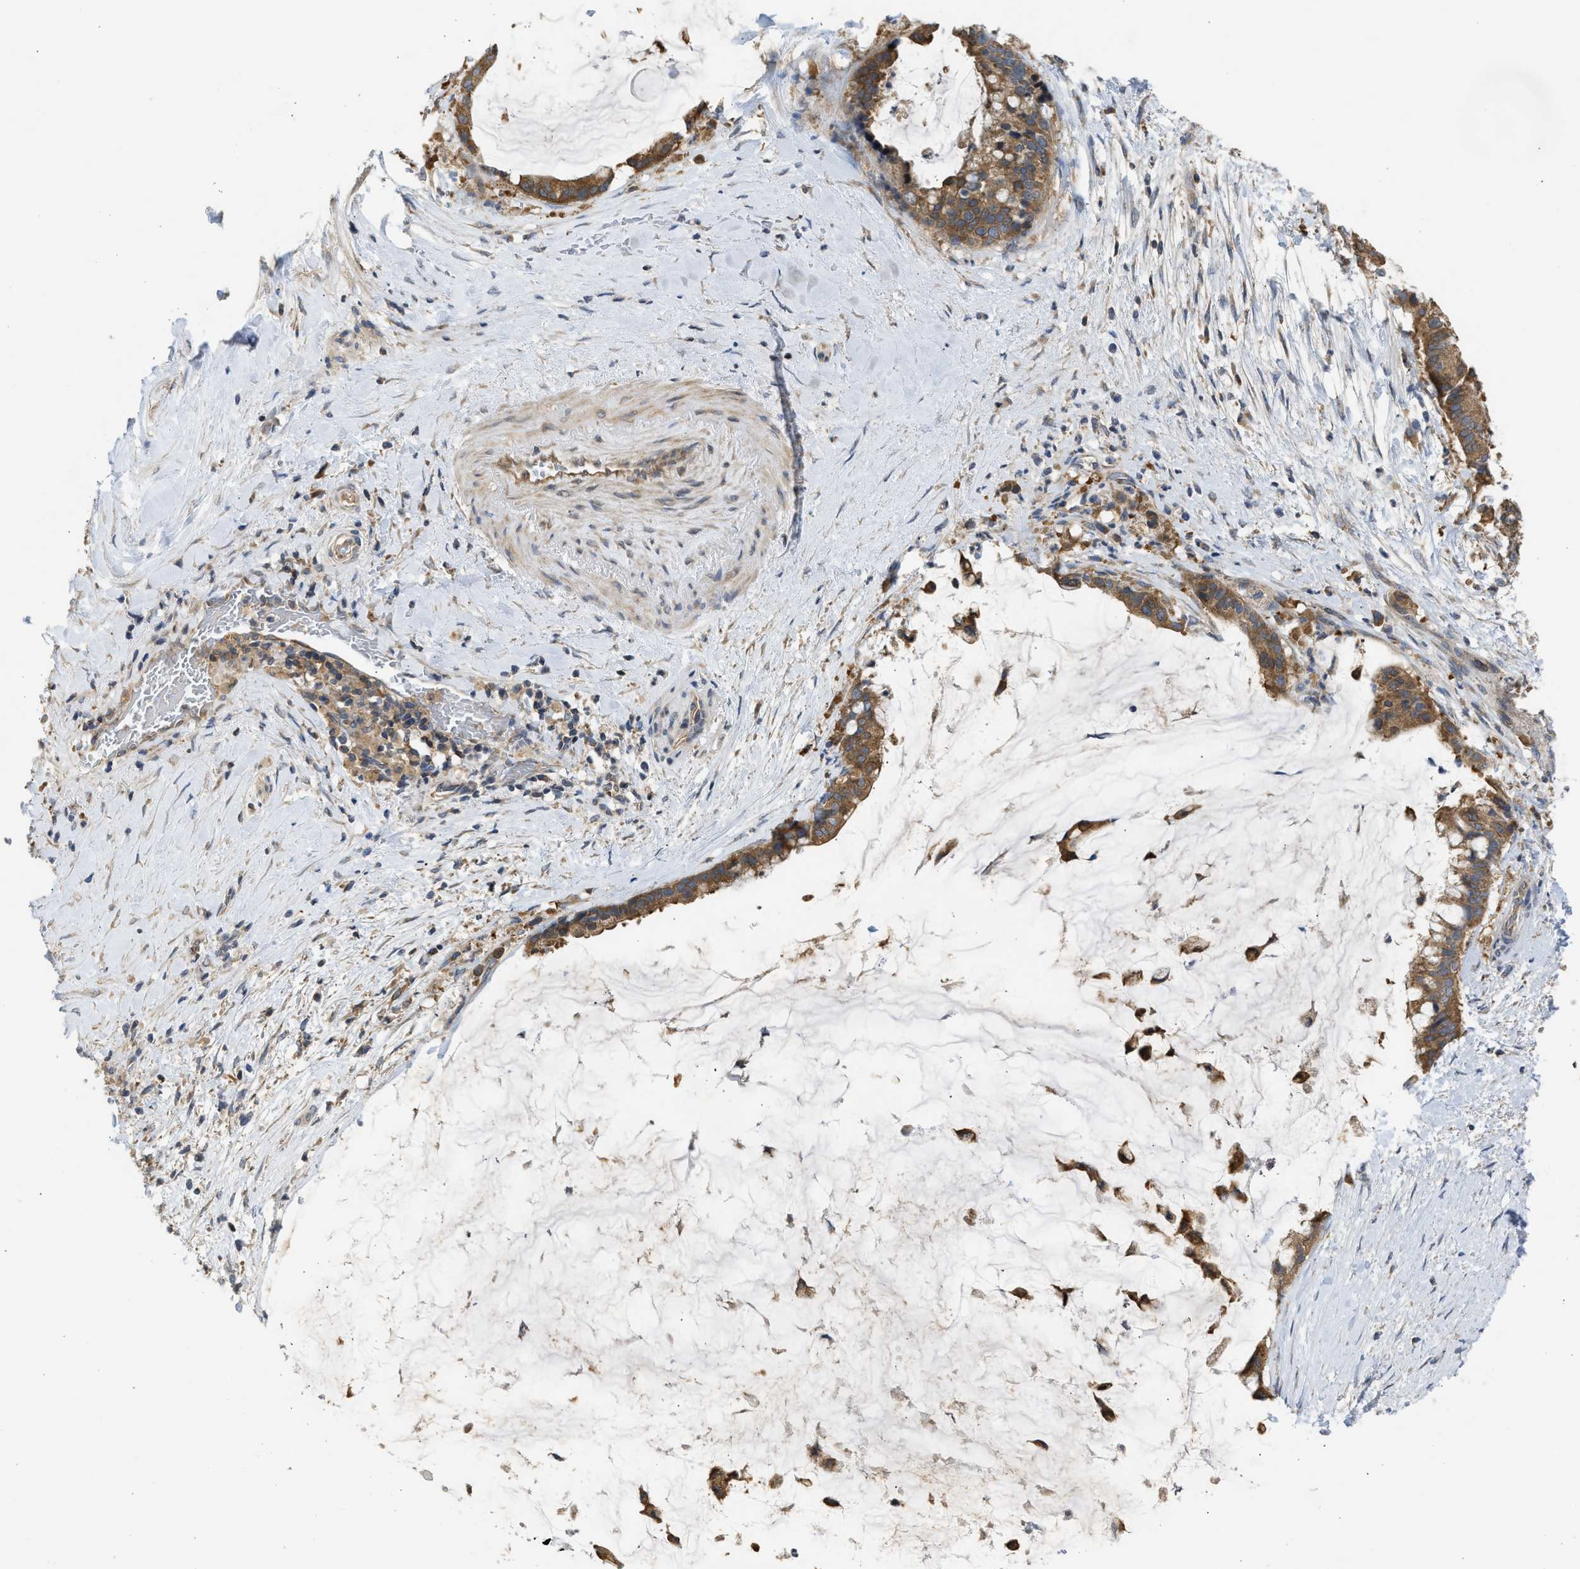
{"staining": {"intensity": "moderate", "quantity": ">75%", "location": "cytoplasmic/membranous"}, "tissue": "pancreatic cancer", "cell_type": "Tumor cells", "image_type": "cancer", "snomed": [{"axis": "morphology", "description": "Adenocarcinoma, NOS"}, {"axis": "topography", "description": "Pancreas"}], "caption": "DAB immunohistochemical staining of pancreatic cancer (adenocarcinoma) shows moderate cytoplasmic/membranous protein expression in approximately >75% of tumor cells. (brown staining indicates protein expression, while blue staining denotes nuclei).", "gene": "CYP1A1", "patient": {"sex": "male", "age": 41}}